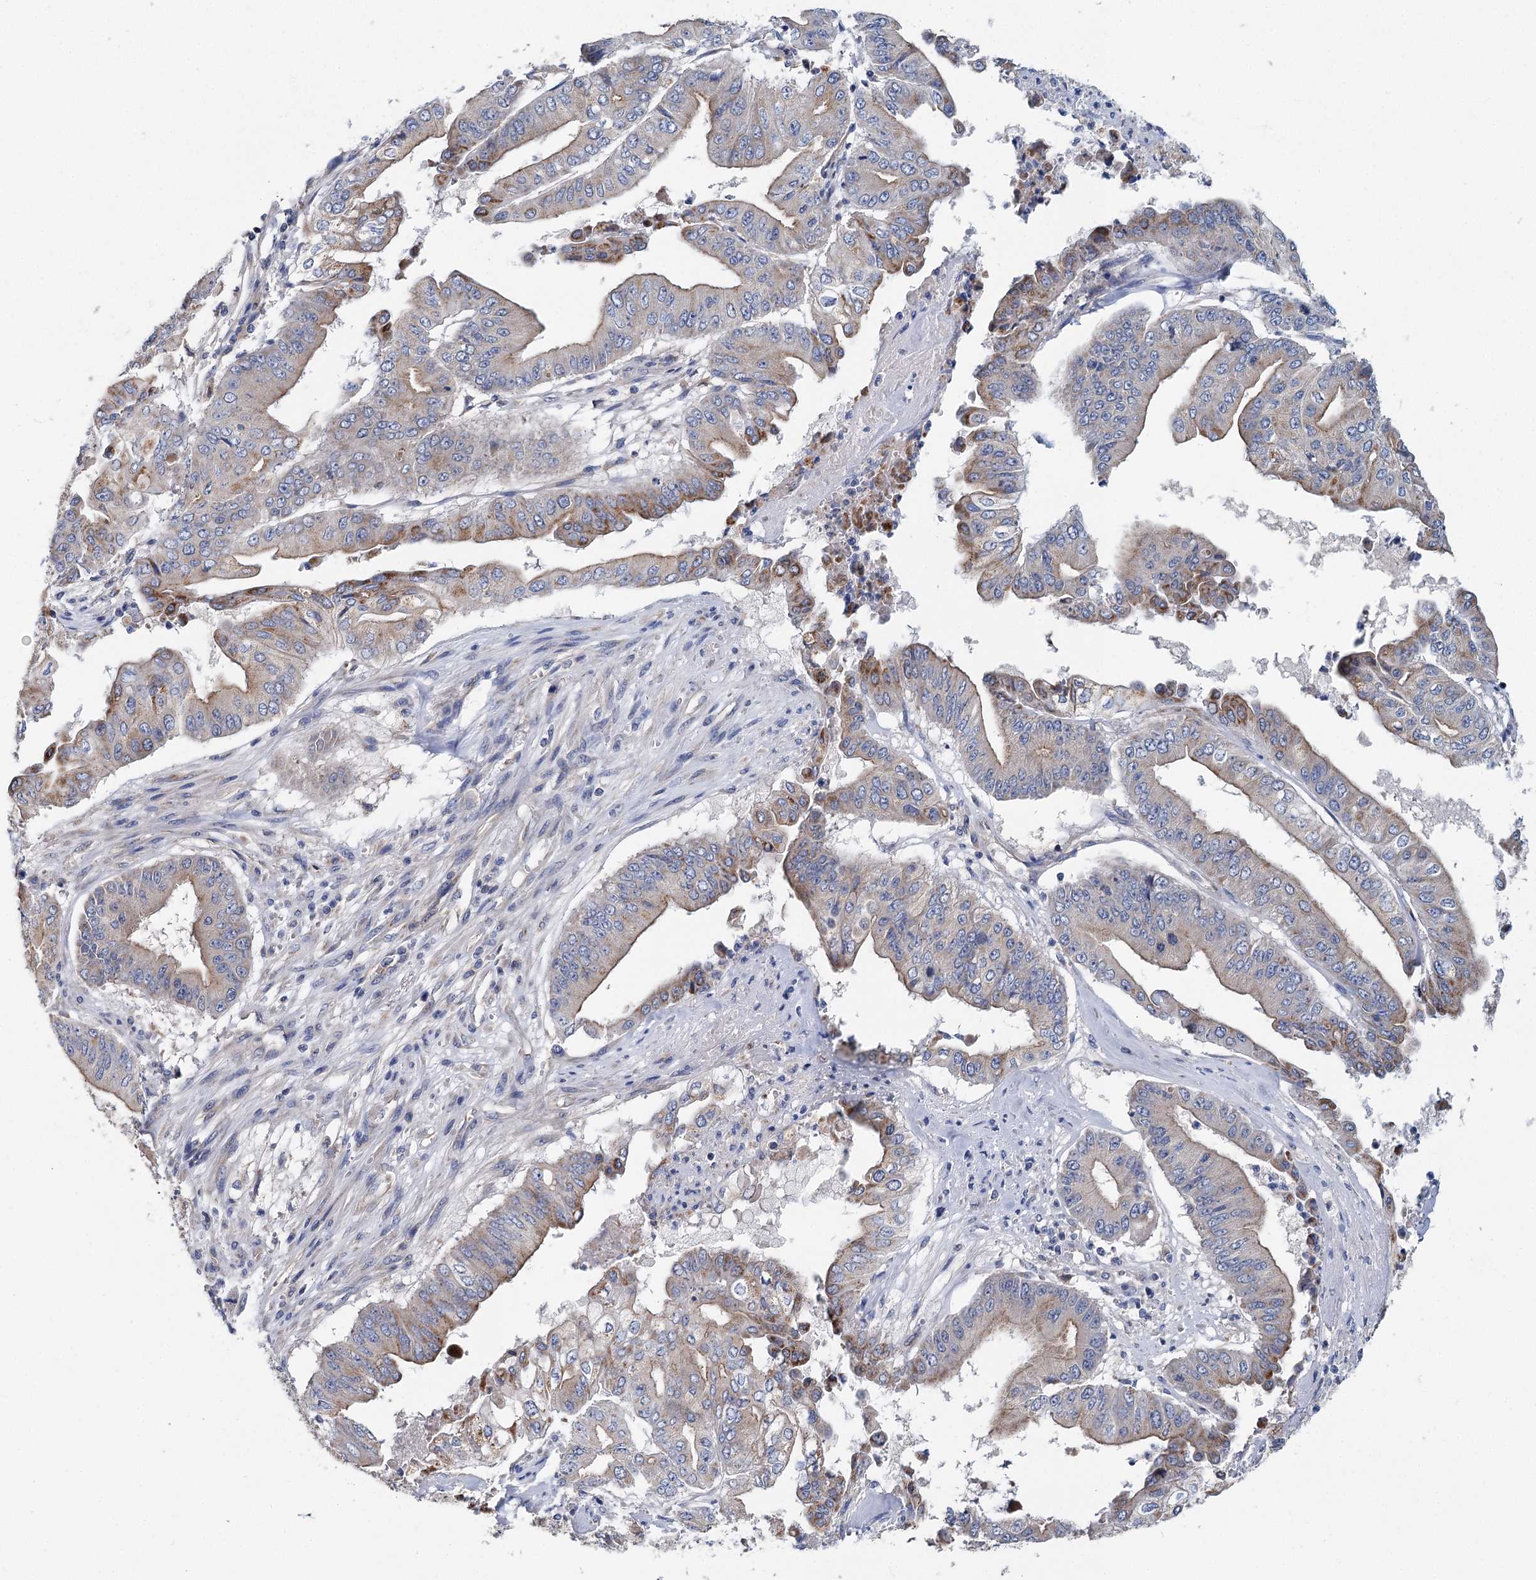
{"staining": {"intensity": "weak", "quantity": "25%-75%", "location": "cytoplasmic/membranous"}, "tissue": "pancreatic cancer", "cell_type": "Tumor cells", "image_type": "cancer", "snomed": [{"axis": "morphology", "description": "Adenocarcinoma, NOS"}, {"axis": "topography", "description": "Pancreas"}], "caption": "The immunohistochemical stain labels weak cytoplasmic/membranous staining in tumor cells of pancreatic cancer tissue.", "gene": "ANKRD16", "patient": {"sex": "female", "age": 77}}